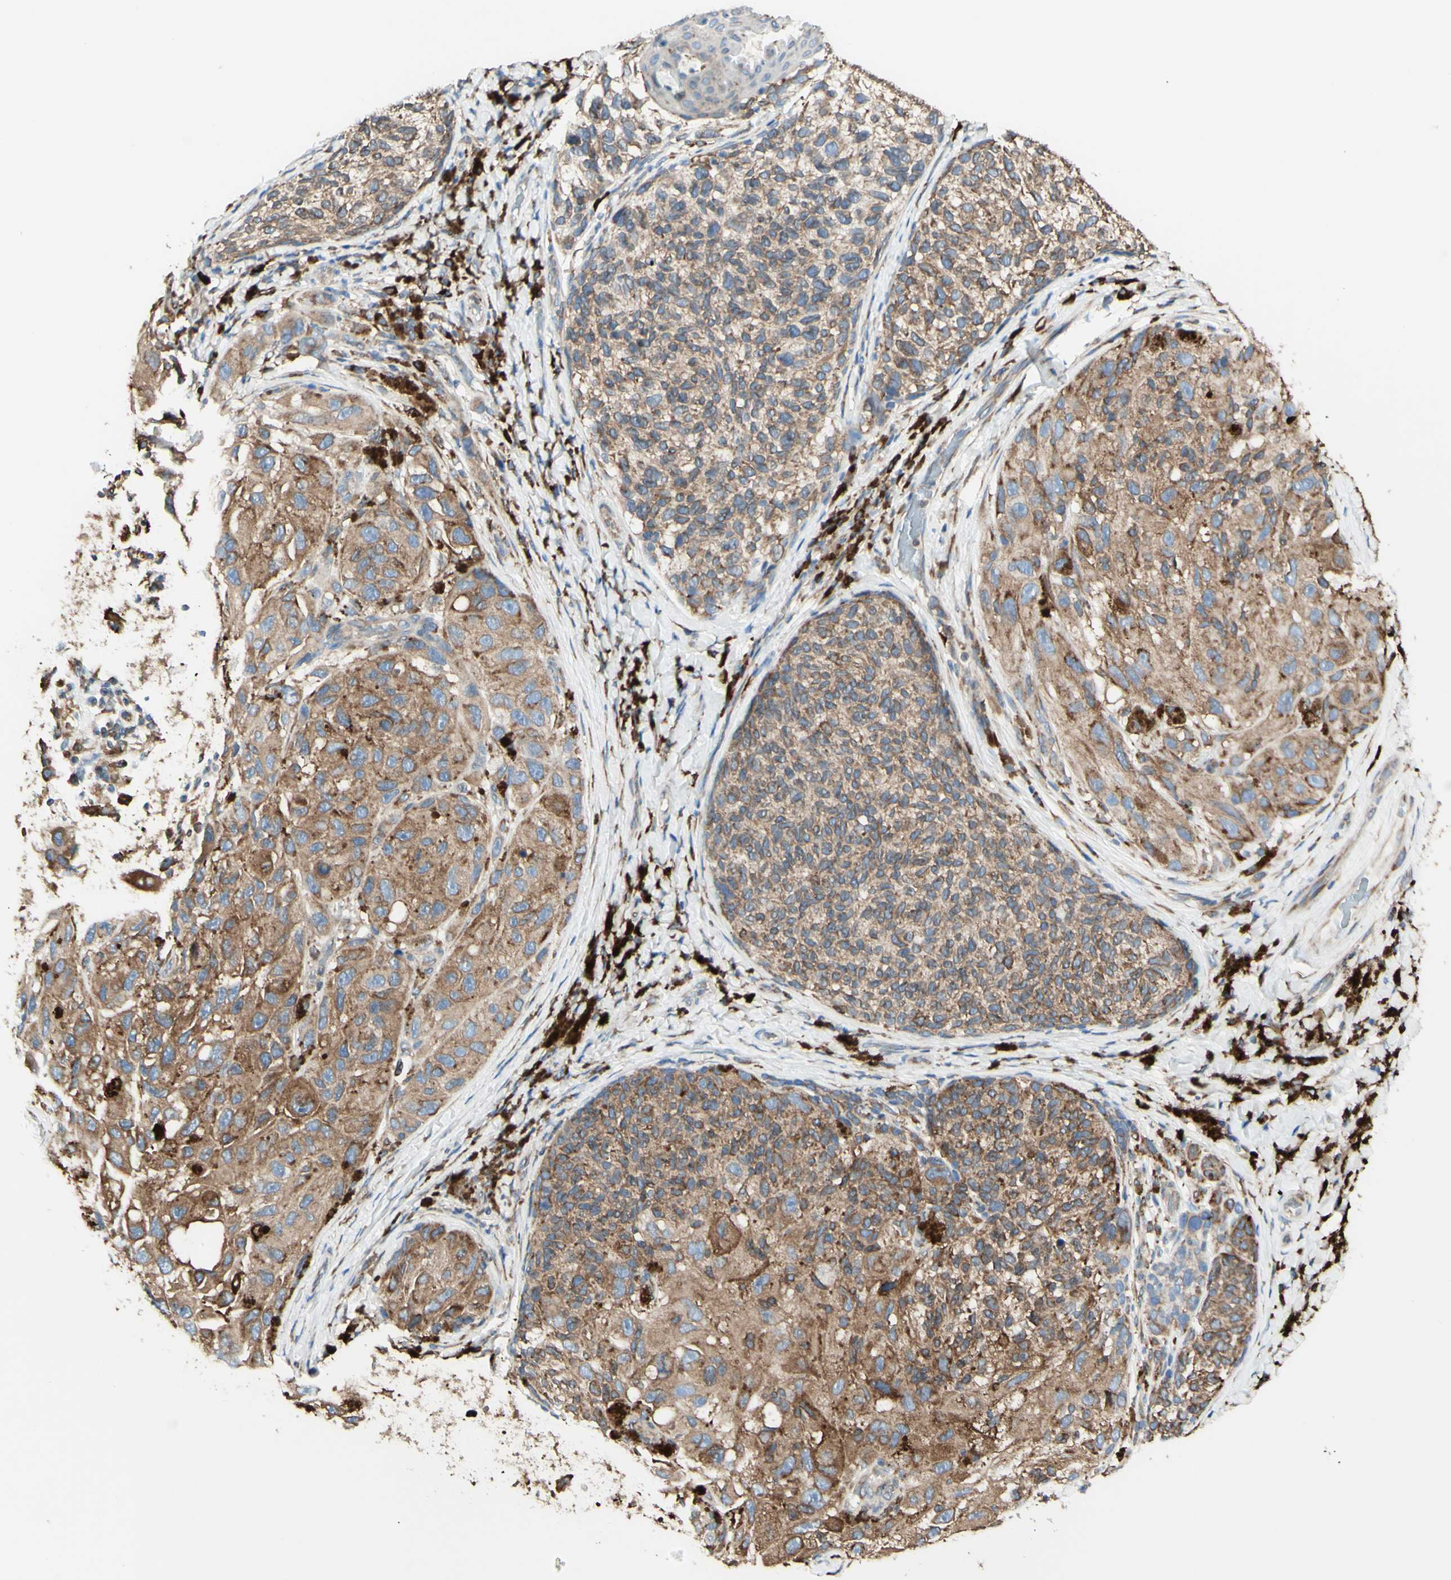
{"staining": {"intensity": "moderate", "quantity": ">75%", "location": "cytoplasmic/membranous"}, "tissue": "melanoma", "cell_type": "Tumor cells", "image_type": "cancer", "snomed": [{"axis": "morphology", "description": "Malignant melanoma, NOS"}, {"axis": "topography", "description": "Skin"}], "caption": "High-power microscopy captured an immunohistochemistry (IHC) histopathology image of malignant melanoma, revealing moderate cytoplasmic/membranous expression in approximately >75% of tumor cells.", "gene": "DNAJB11", "patient": {"sex": "female", "age": 73}}